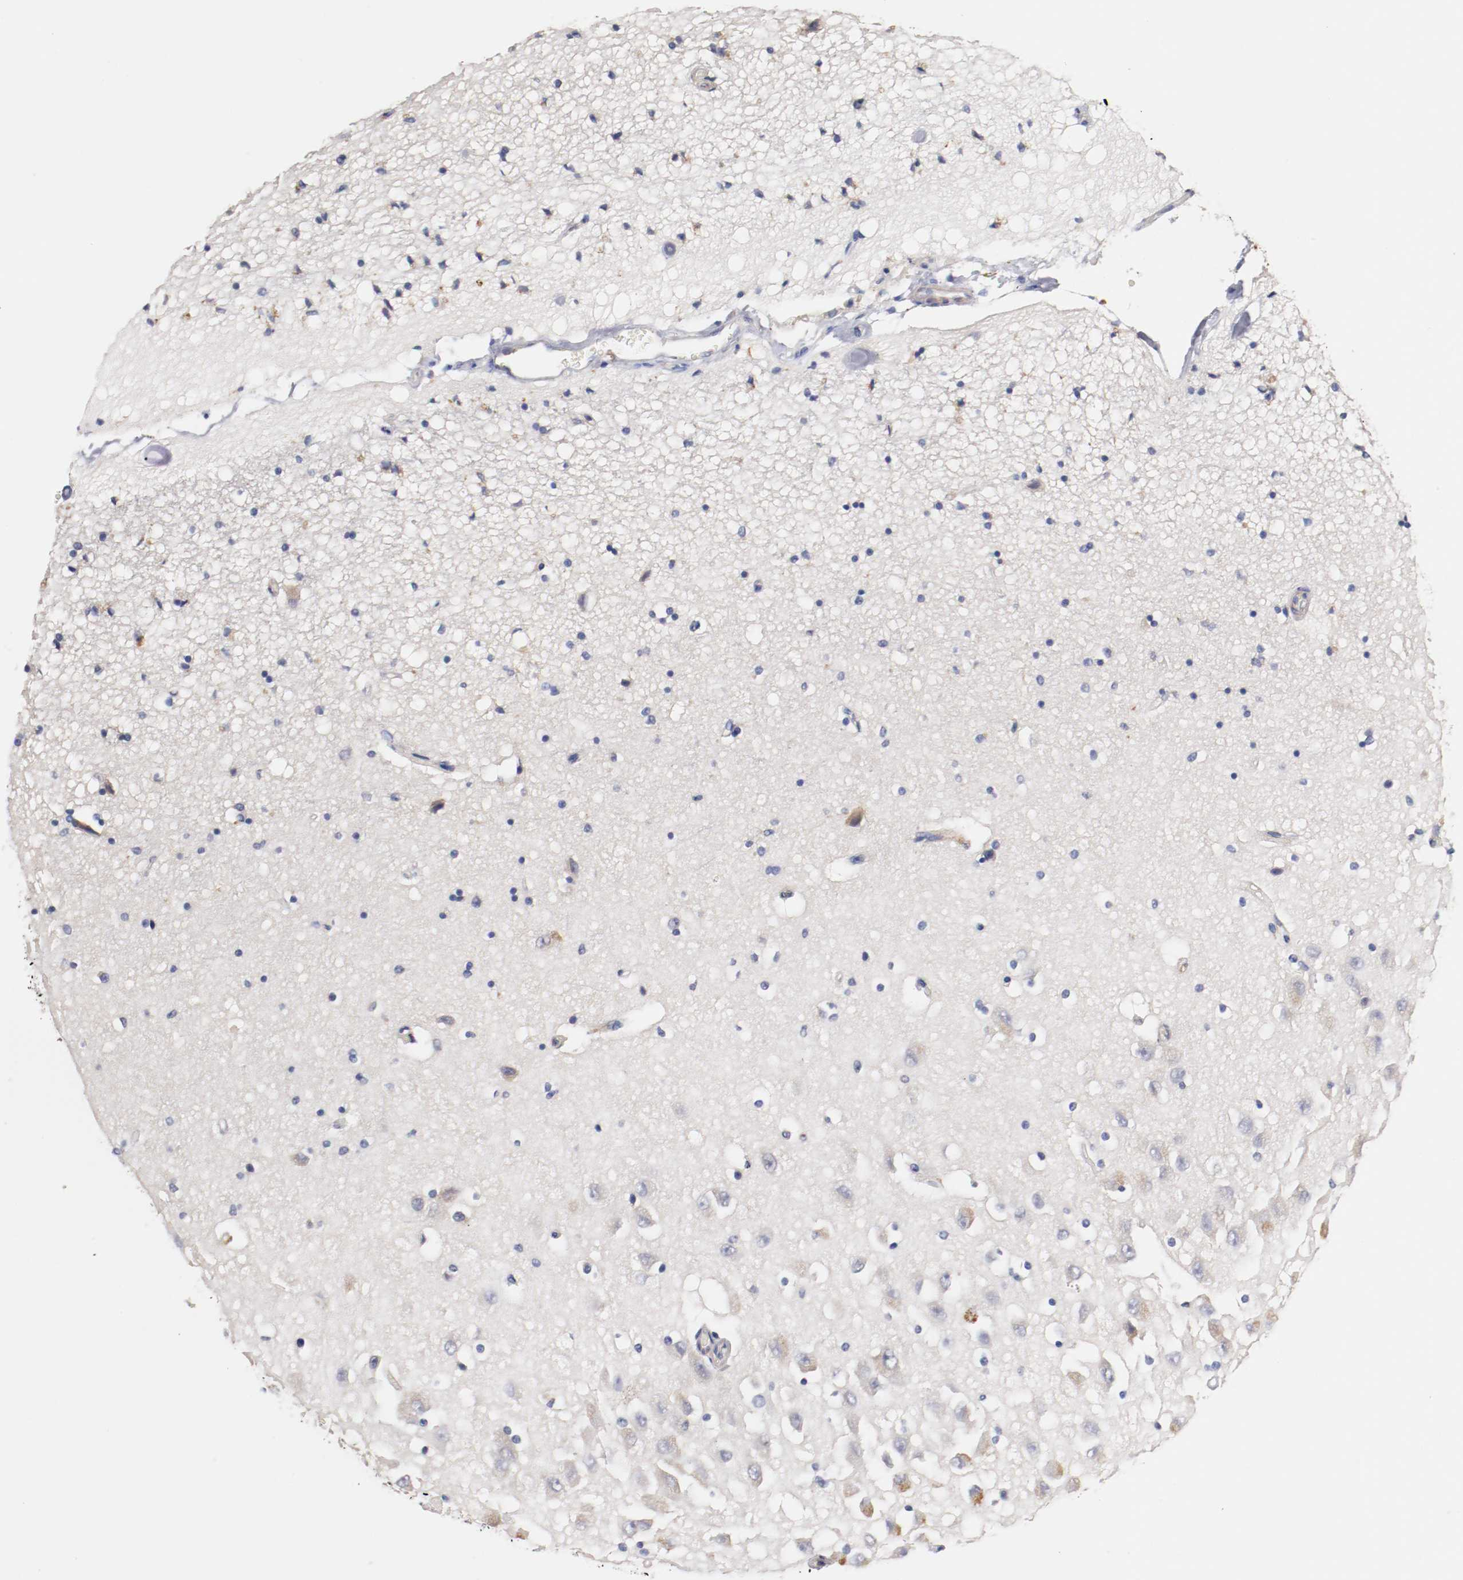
{"staining": {"intensity": "negative", "quantity": "none", "location": "none"}, "tissue": "hippocampus", "cell_type": "Glial cells", "image_type": "normal", "snomed": [{"axis": "morphology", "description": "Normal tissue, NOS"}, {"axis": "topography", "description": "Hippocampus"}], "caption": "There is no significant staining in glial cells of hippocampus. (Brightfield microscopy of DAB (3,3'-diaminobenzidine) immunohistochemistry at high magnification).", "gene": "SEMA5A", "patient": {"sex": "female", "age": 54}}